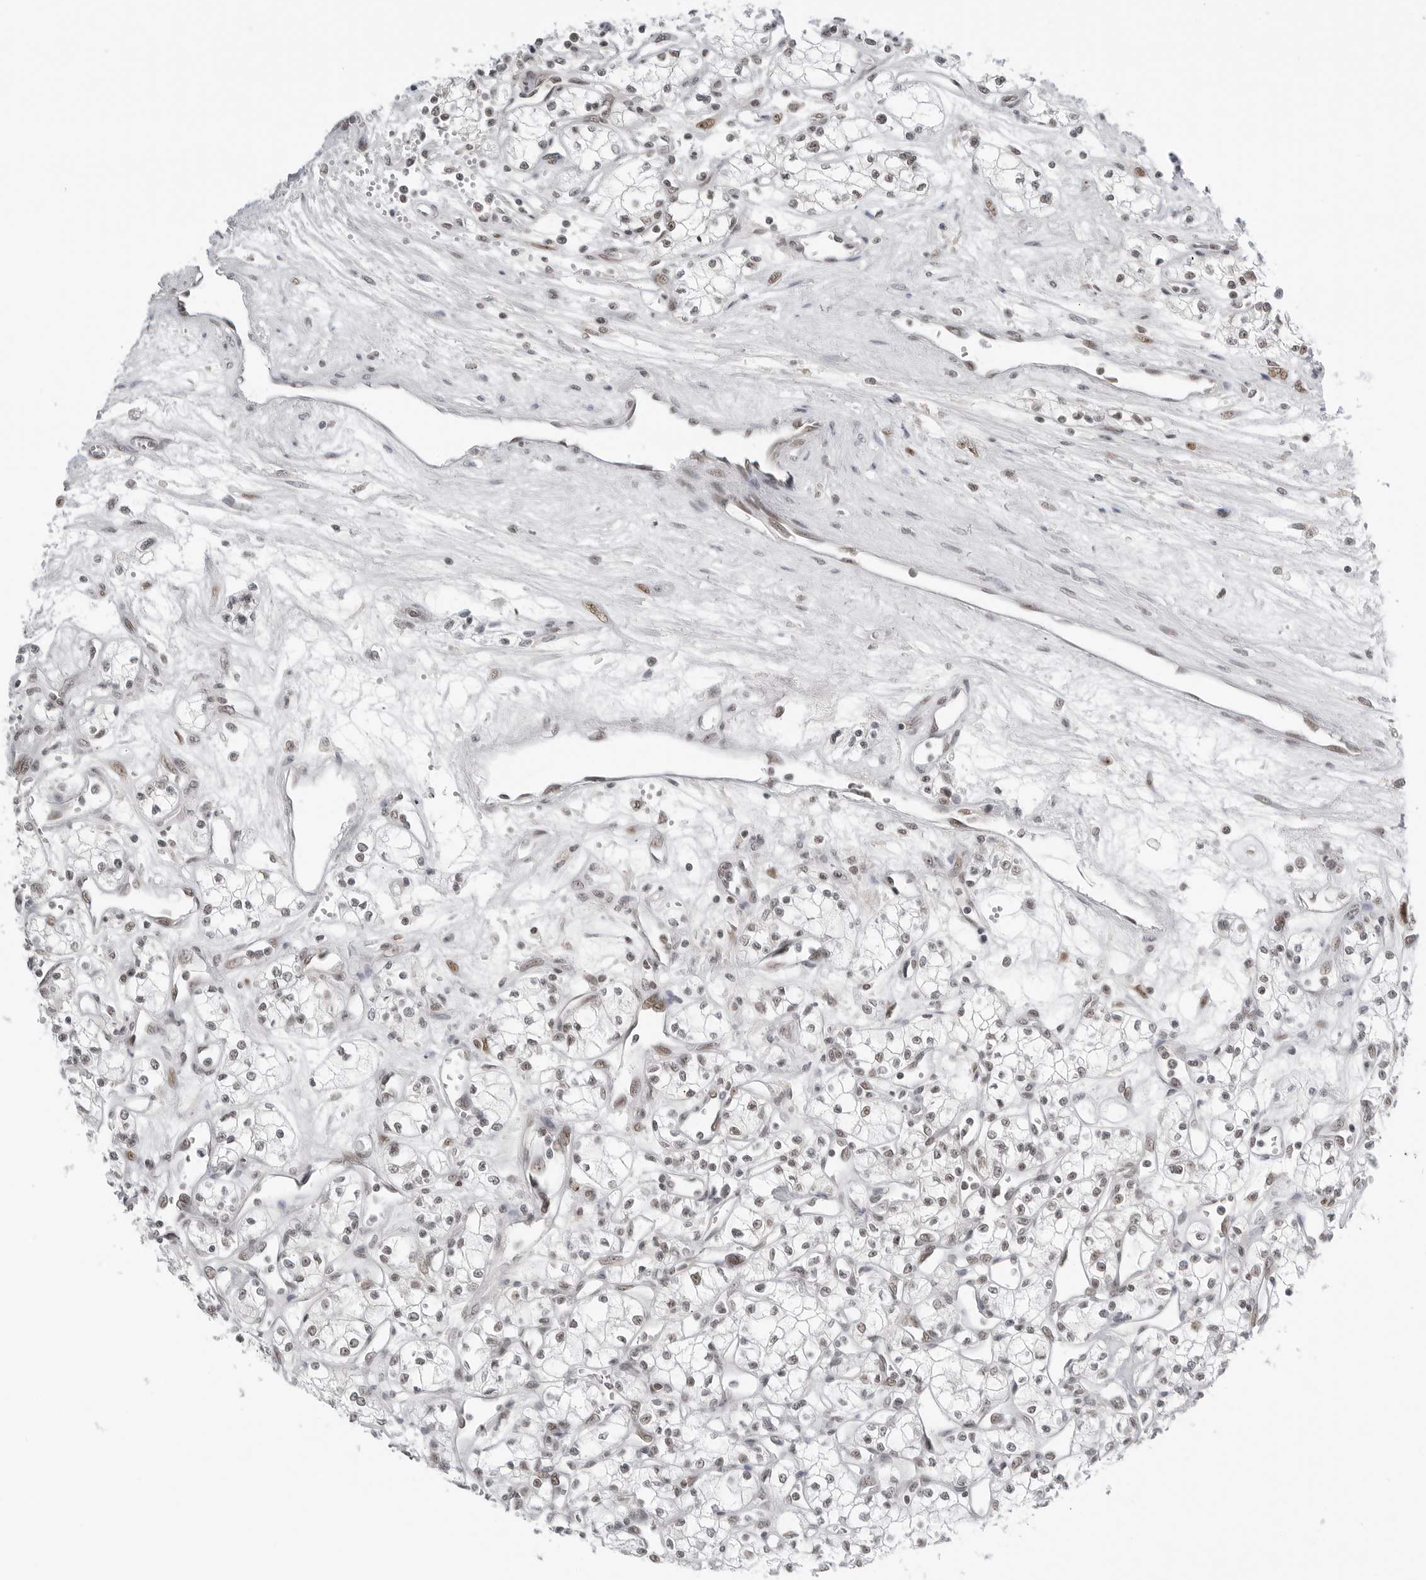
{"staining": {"intensity": "weak", "quantity": "25%-75%", "location": "nuclear"}, "tissue": "renal cancer", "cell_type": "Tumor cells", "image_type": "cancer", "snomed": [{"axis": "morphology", "description": "Adenocarcinoma, NOS"}, {"axis": "topography", "description": "Kidney"}], "caption": "The image reveals immunohistochemical staining of renal adenocarcinoma. There is weak nuclear staining is seen in about 25%-75% of tumor cells.", "gene": "WRAP53", "patient": {"sex": "male", "age": 59}}